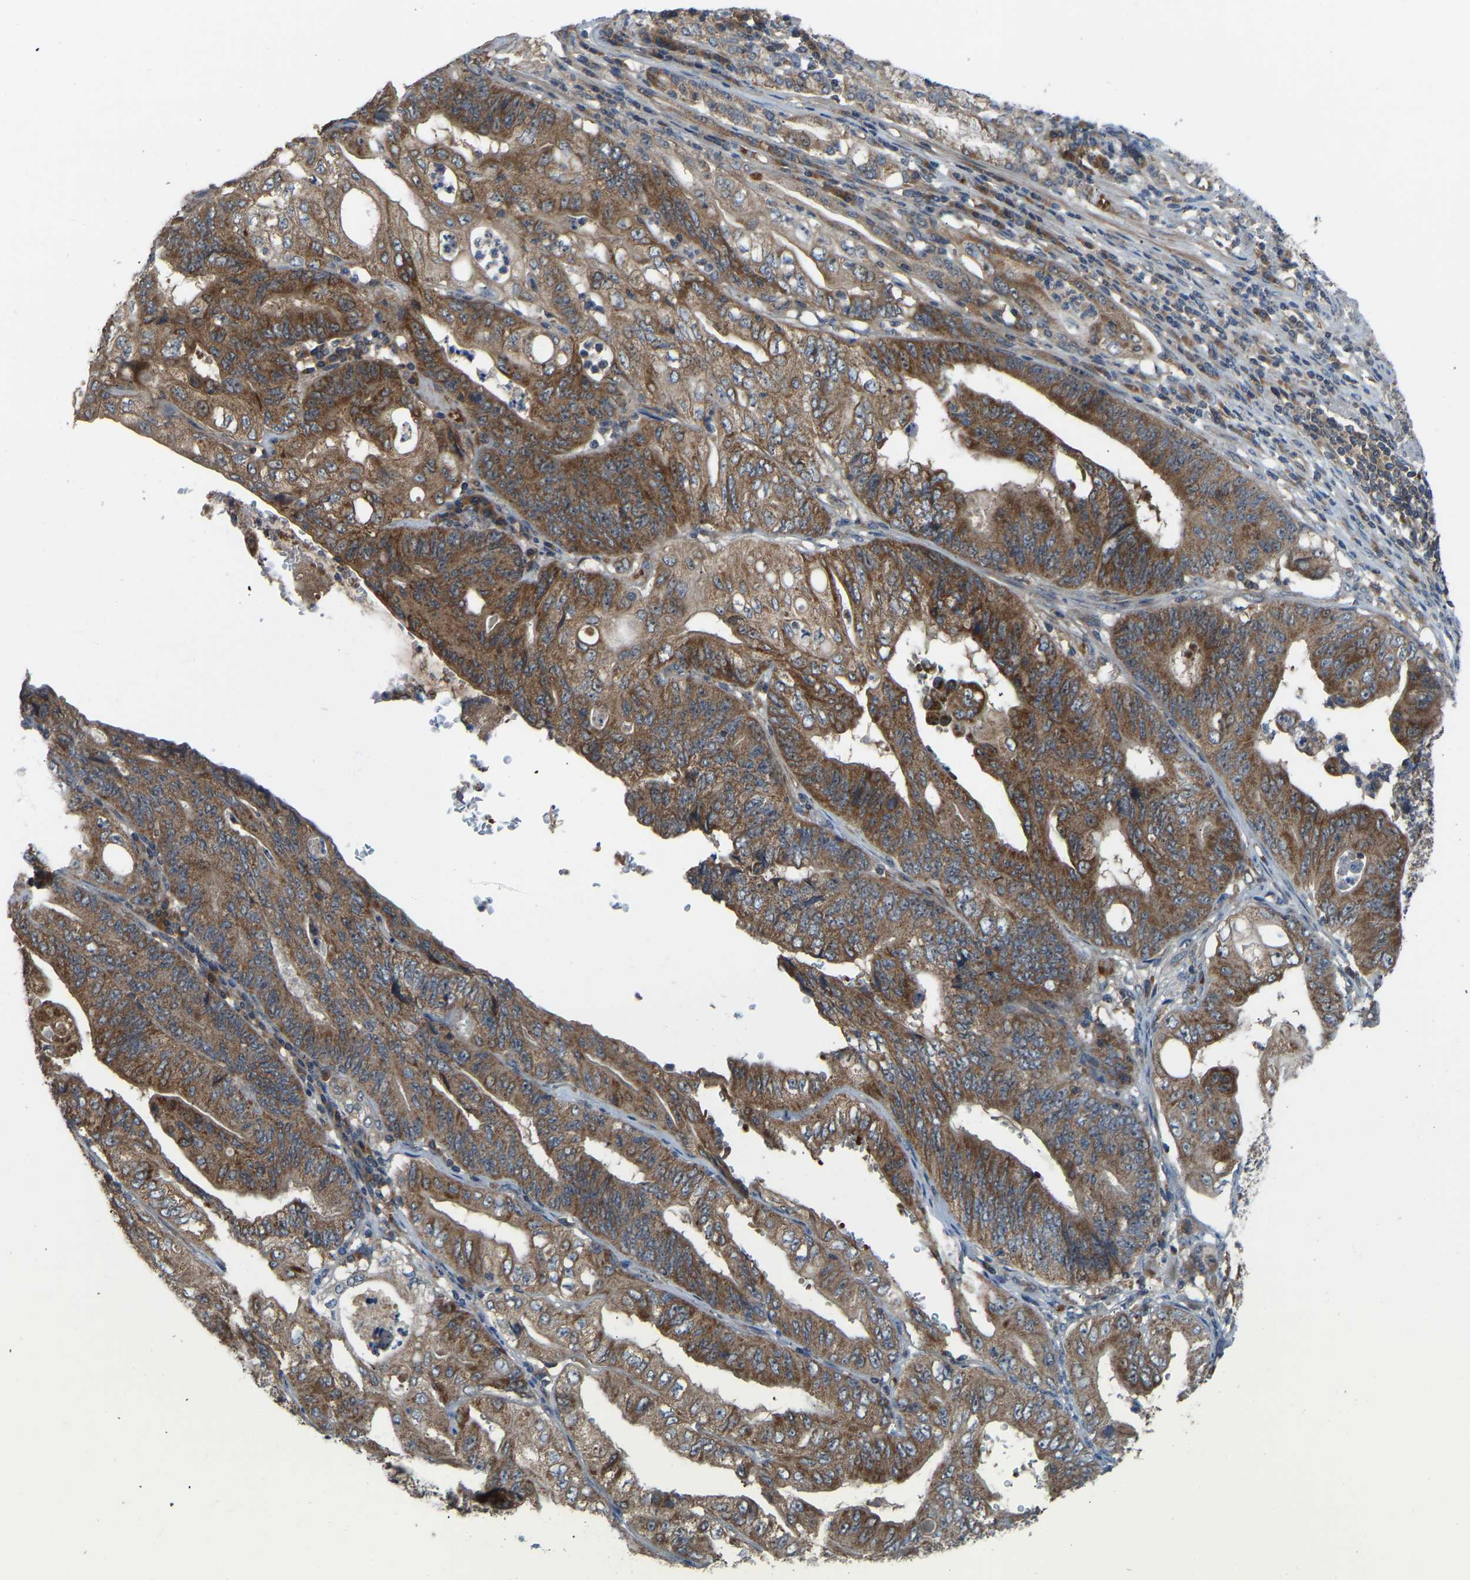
{"staining": {"intensity": "moderate", "quantity": ">75%", "location": "cytoplasmic/membranous"}, "tissue": "stomach cancer", "cell_type": "Tumor cells", "image_type": "cancer", "snomed": [{"axis": "morphology", "description": "Adenocarcinoma, NOS"}, {"axis": "topography", "description": "Stomach"}], "caption": "Protein expression analysis of adenocarcinoma (stomach) shows moderate cytoplasmic/membranous staining in about >75% of tumor cells.", "gene": "ZNF71", "patient": {"sex": "female", "age": 73}}